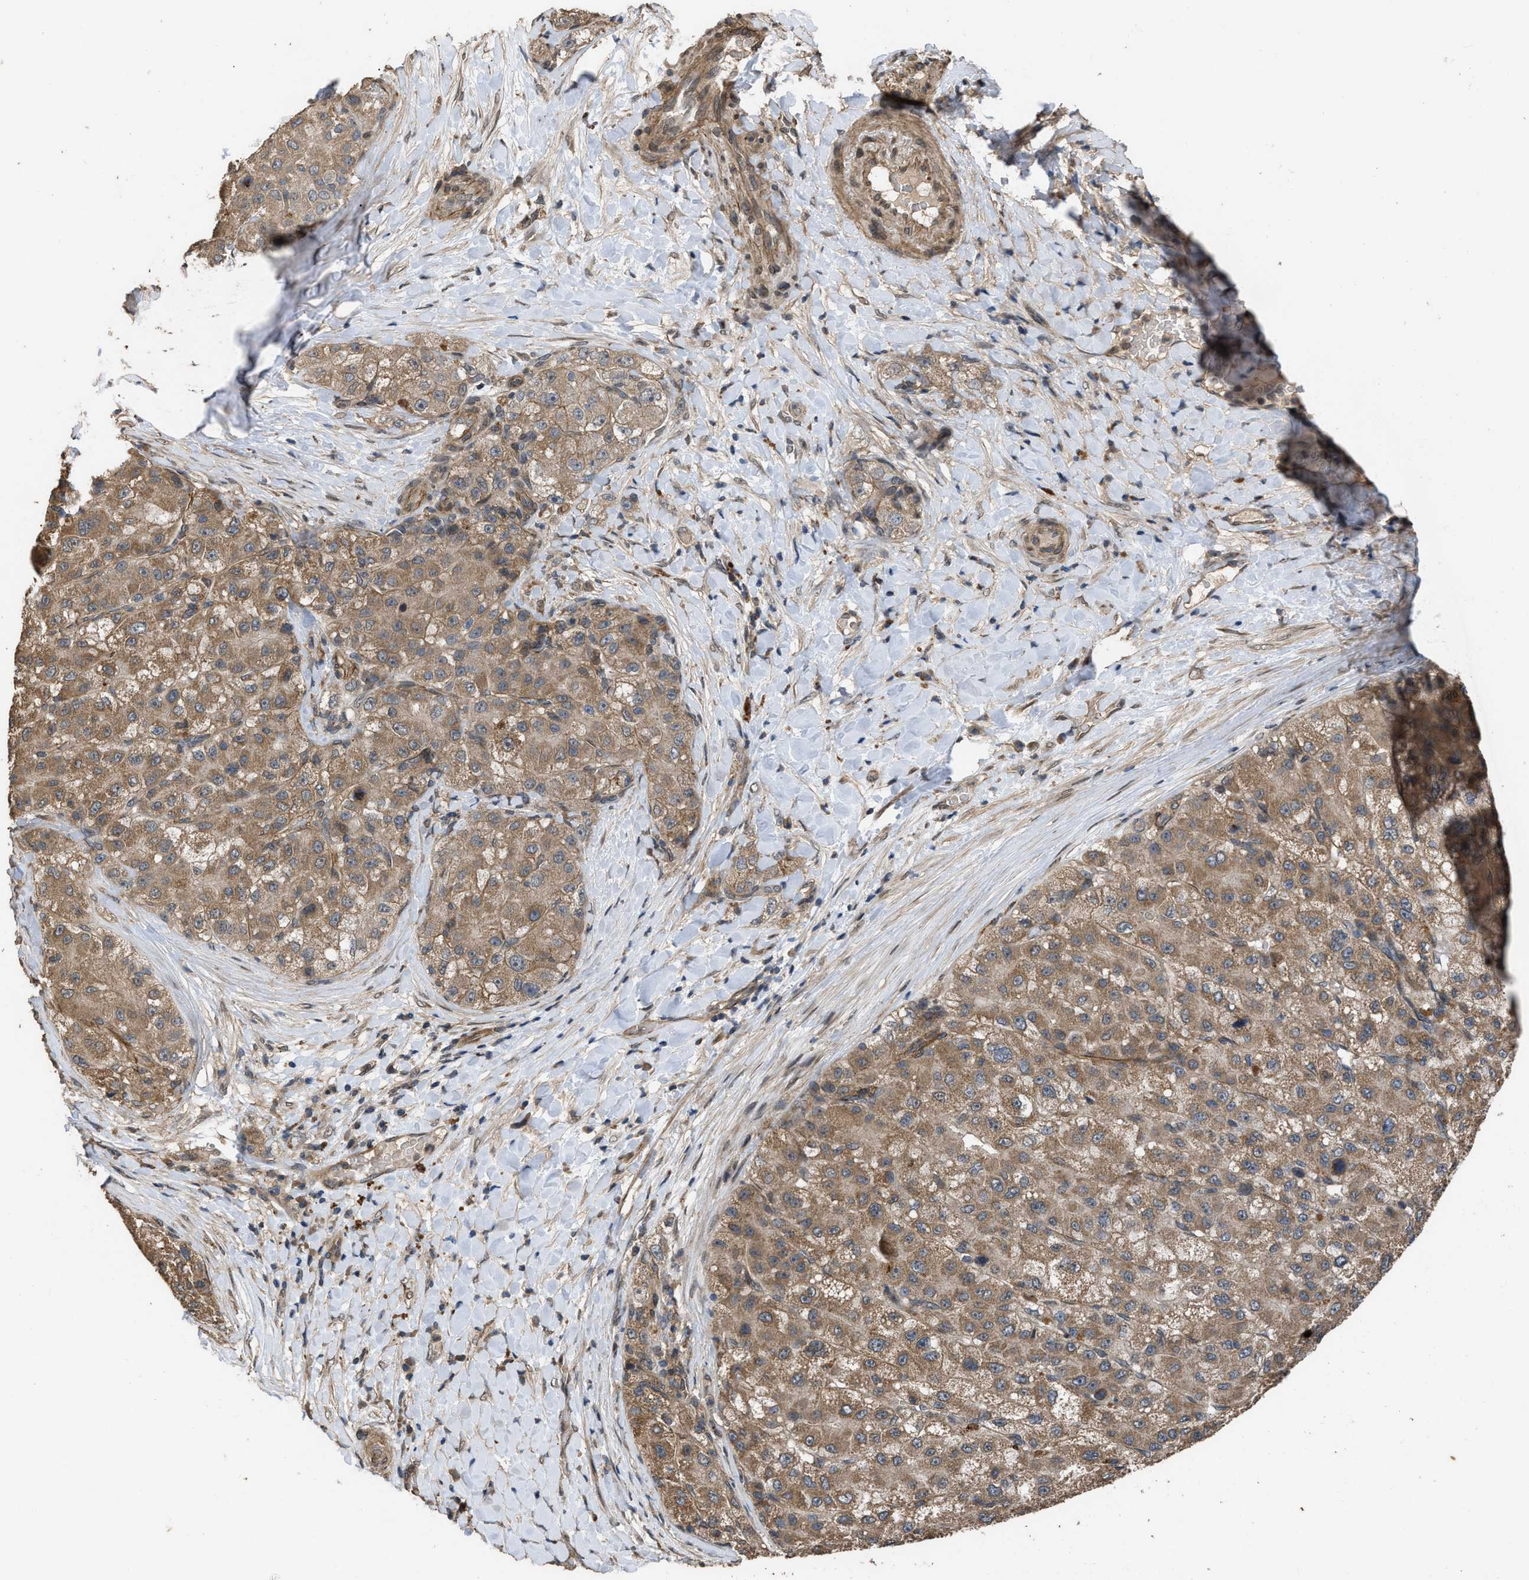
{"staining": {"intensity": "moderate", "quantity": ">75%", "location": "cytoplasmic/membranous"}, "tissue": "liver cancer", "cell_type": "Tumor cells", "image_type": "cancer", "snomed": [{"axis": "morphology", "description": "Carcinoma, Hepatocellular, NOS"}, {"axis": "topography", "description": "Liver"}], "caption": "Approximately >75% of tumor cells in human liver cancer (hepatocellular carcinoma) display moderate cytoplasmic/membranous protein positivity as visualized by brown immunohistochemical staining.", "gene": "UTRN", "patient": {"sex": "male", "age": 80}}